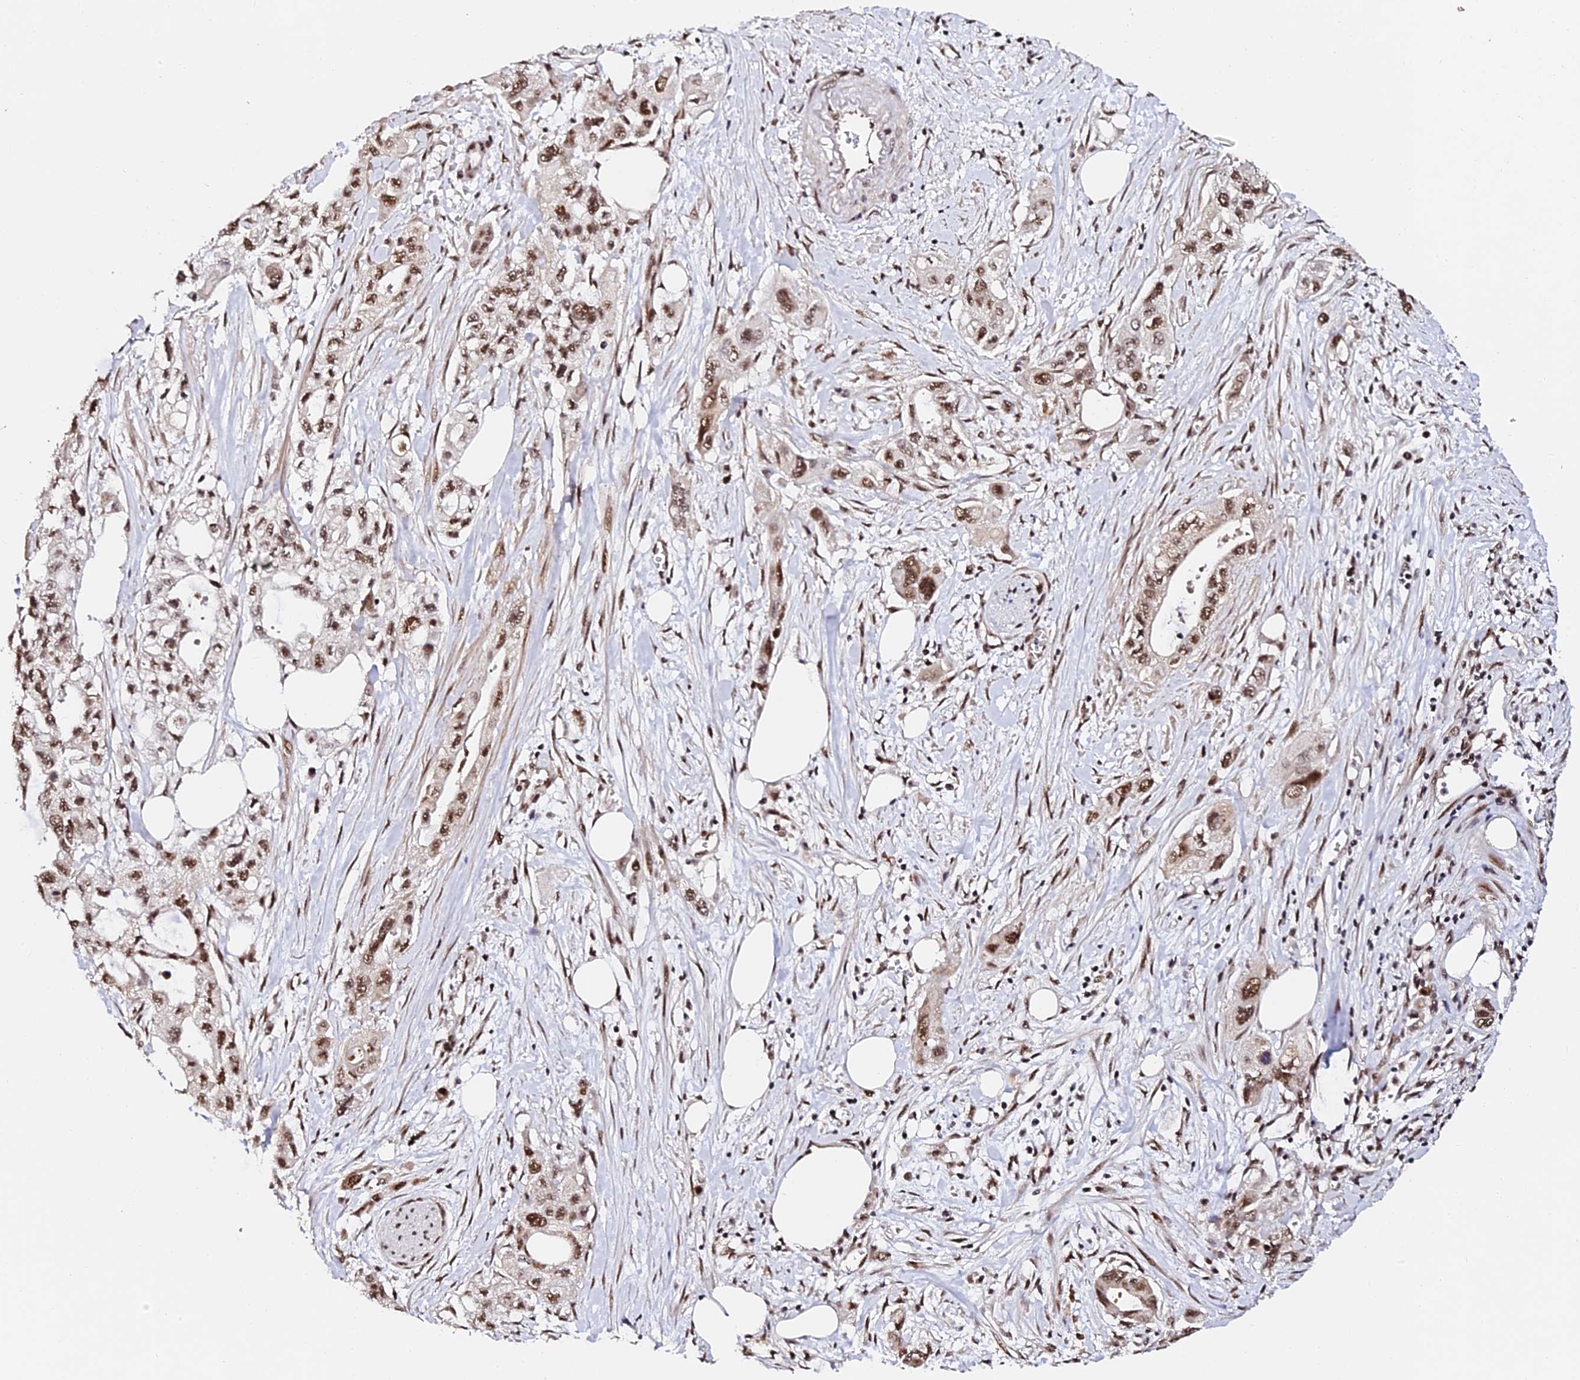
{"staining": {"intensity": "moderate", "quantity": ">75%", "location": "nuclear"}, "tissue": "pancreatic cancer", "cell_type": "Tumor cells", "image_type": "cancer", "snomed": [{"axis": "morphology", "description": "Adenocarcinoma, NOS"}, {"axis": "topography", "description": "Pancreas"}], "caption": "High-power microscopy captured an immunohistochemistry (IHC) histopathology image of adenocarcinoma (pancreatic), revealing moderate nuclear expression in approximately >75% of tumor cells.", "gene": "MCRS1", "patient": {"sex": "male", "age": 75}}